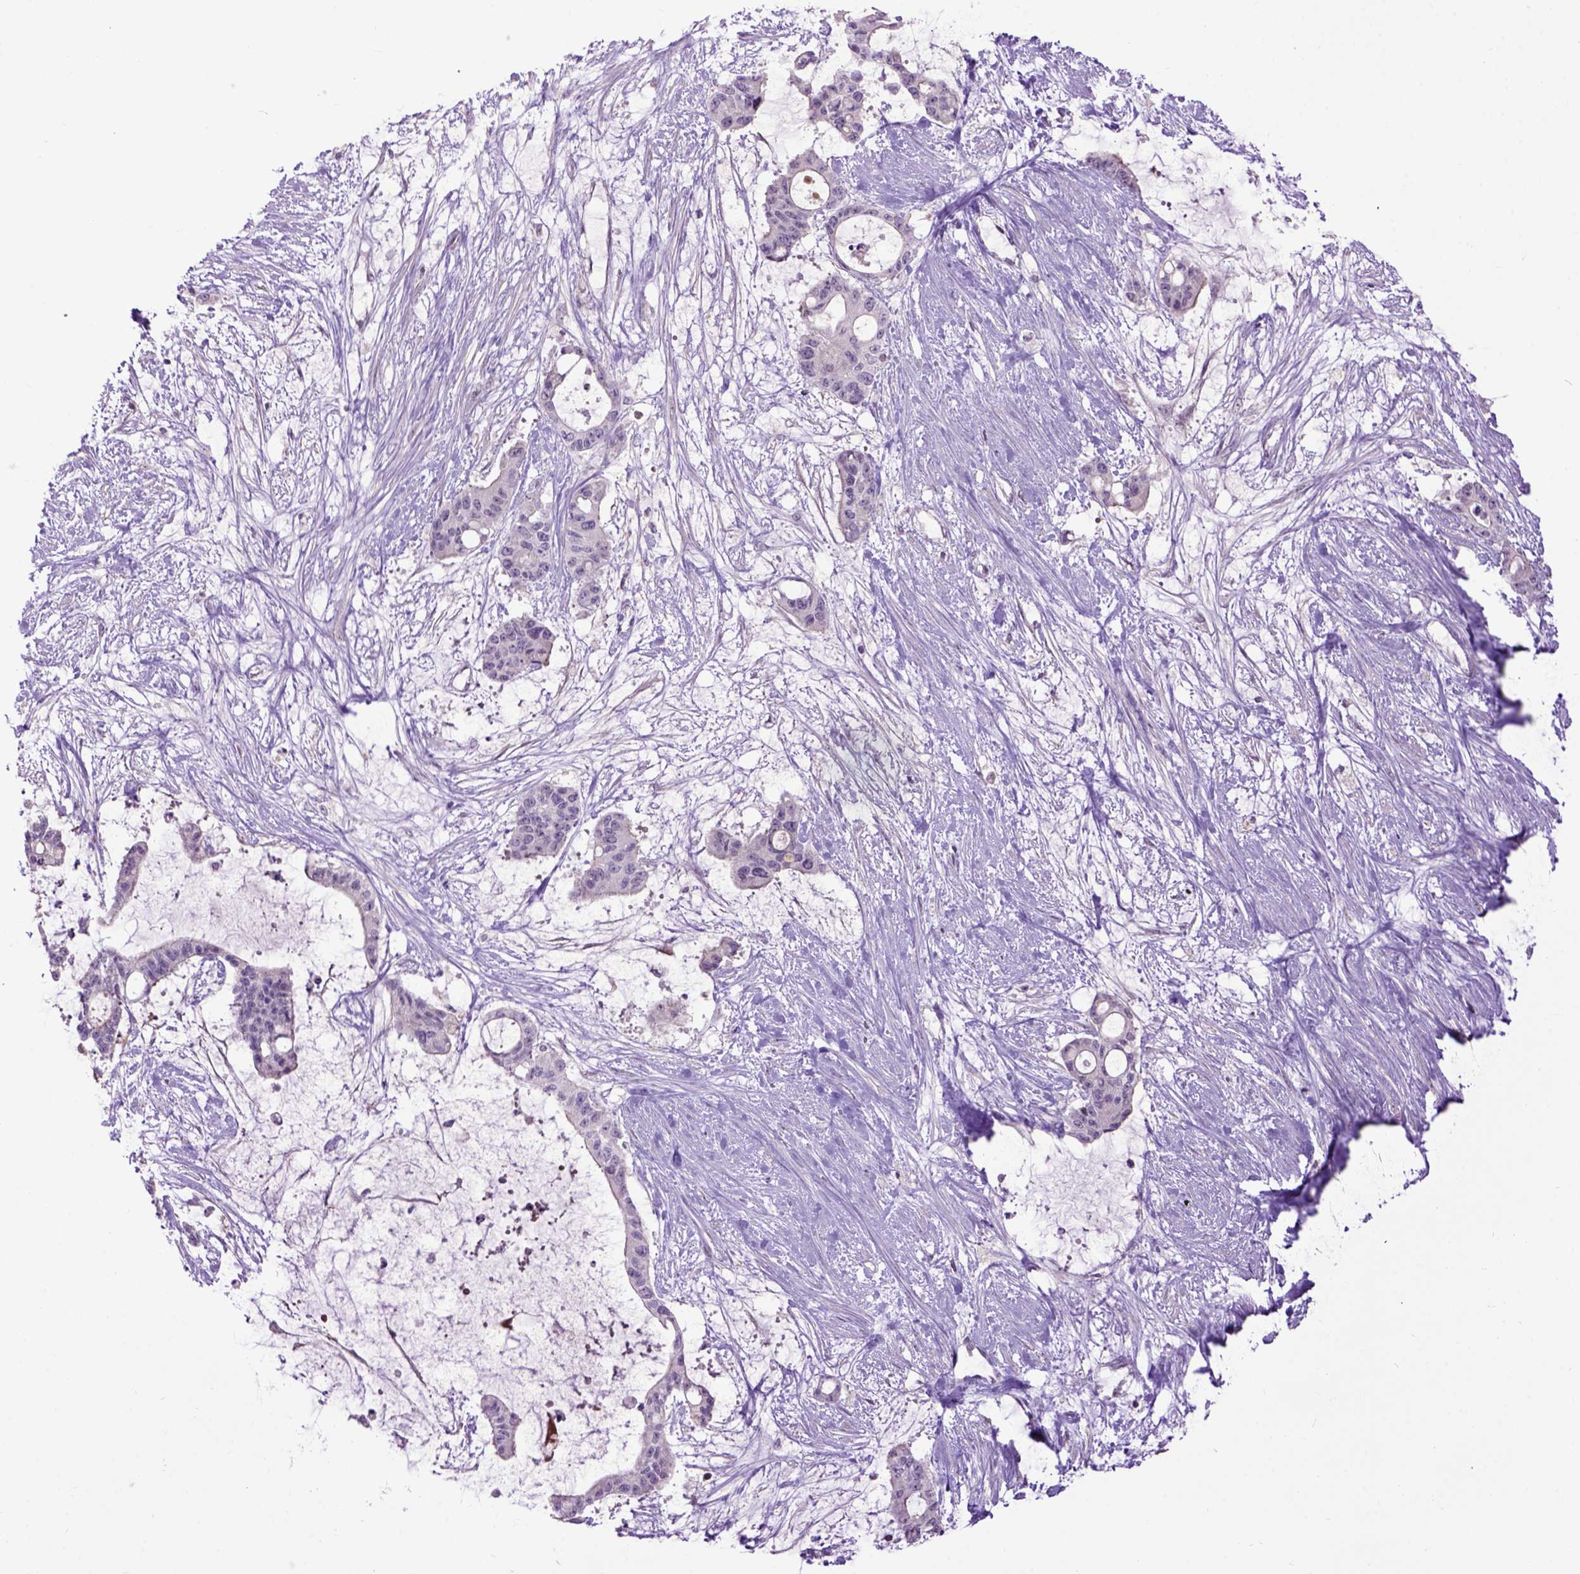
{"staining": {"intensity": "negative", "quantity": "none", "location": "none"}, "tissue": "liver cancer", "cell_type": "Tumor cells", "image_type": "cancer", "snomed": [{"axis": "morphology", "description": "Normal tissue, NOS"}, {"axis": "morphology", "description": "Cholangiocarcinoma"}, {"axis": "topography", "description": "Liver"}, {"axis": "topography", "description": "Peripheral nerve tissue"}], "caption": "This is a micrograph of IHC staining of liver cancer (cholangiocarcinoma), which shows no positivity in tumor cells. (DAB (3,3'-diaminobenzidine) immunohistochemistry visualized using brightfield microscopy, high magnification).", "gene": "EMILIN3", "patient": {"sex": "female", "age": 73}}